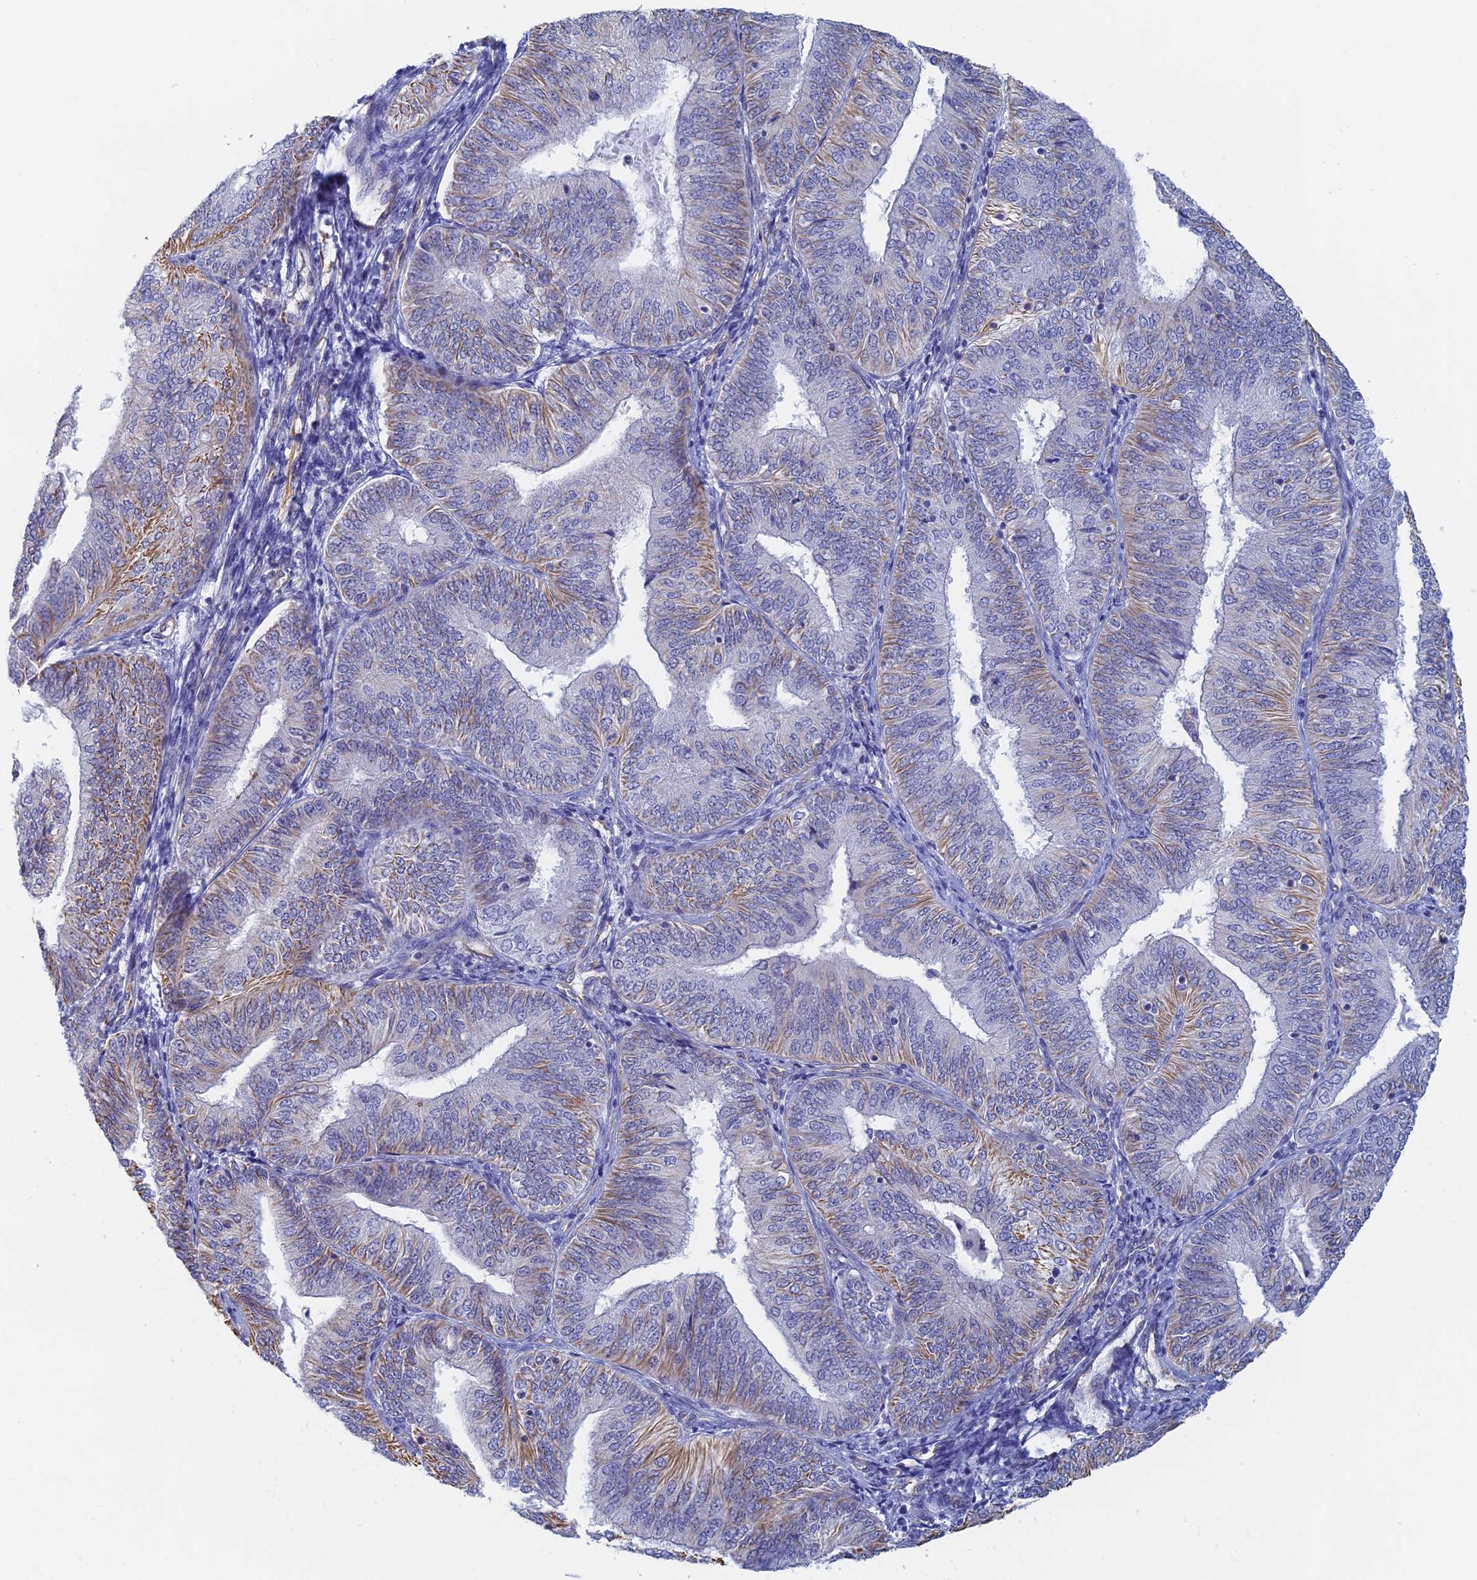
{"staining": {"intensity": "moderate", "quantity": "<25%", "location": "cytoplasmic/membranous"}, "tissue": "endometrial cancer", "cell_type": "Tumor cells", "image_type": "cancer", "snomed": [{"axis": "morphology", "description": "Adenocarcinoma, NOS"}, {"axis": "topography", "description": "Endometrium"}], "caption": "This histopathology image displays immunohistochemistry (IHC) staining of human adenocarcinoma (endometrial), with low moderate cytoplasmic/membranous staining in approximately <25% of tumor cells.", "gene": "RMC1", "patient": {"sex": "female", "age": 58}}